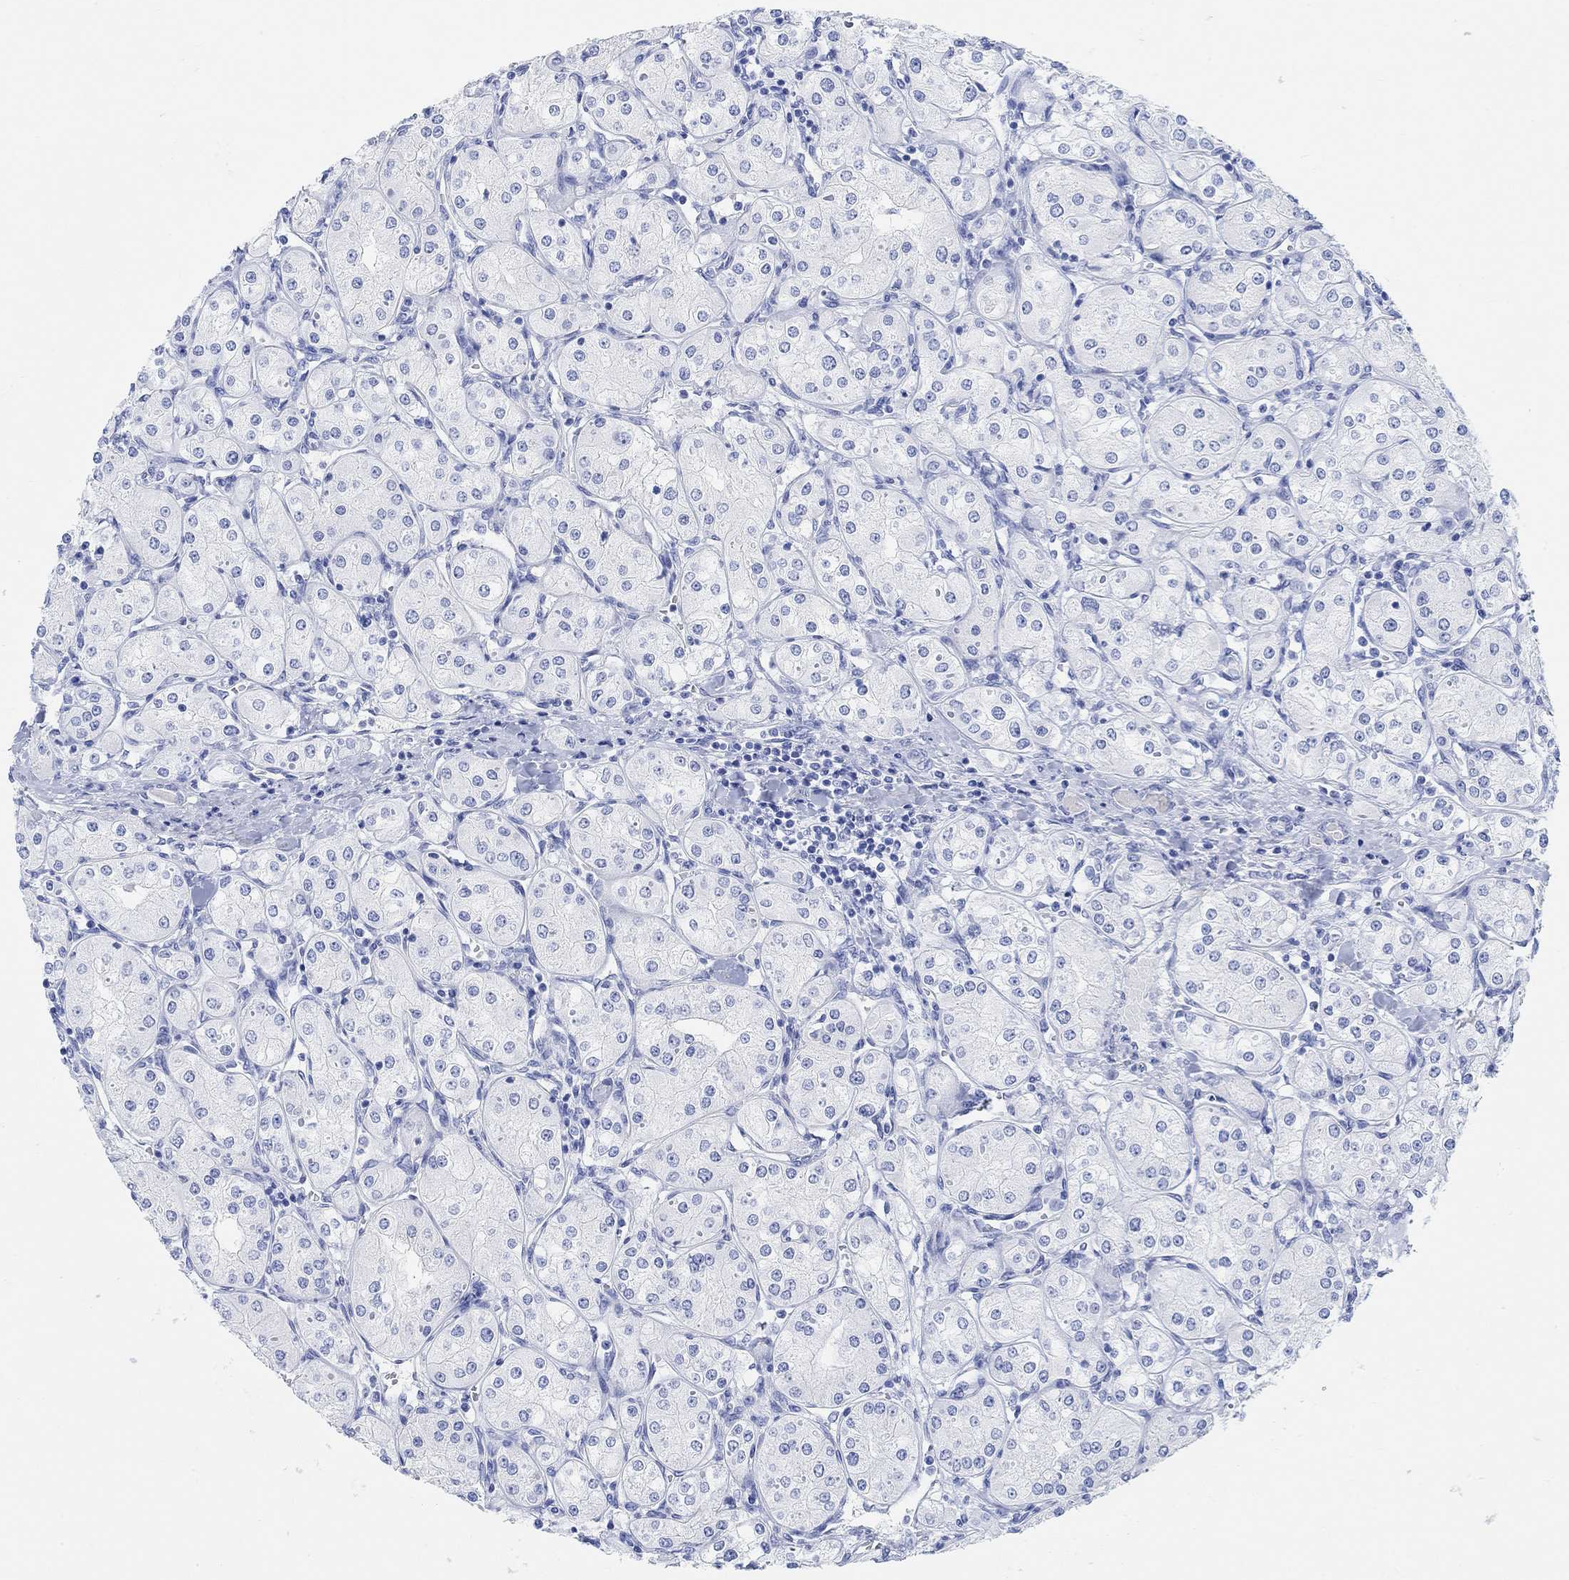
{"staining": {"intensity": "negative", "quantity": "none", "location": "none"}, "tissue": "renal cancer", "cell_type": "Tumor cells", "image_type": "cancer", "snomed": [{"axis": "morphology", "description": "Adenocarcinoma, NOS"}, {"axis": "topography", "description": "Kidney"}], "caption": "The micrograph displays no significant expression in tumor cells of renal cancer.", "gene": "ANKRD33", "patient": {"sex": "male", "age": 77}}